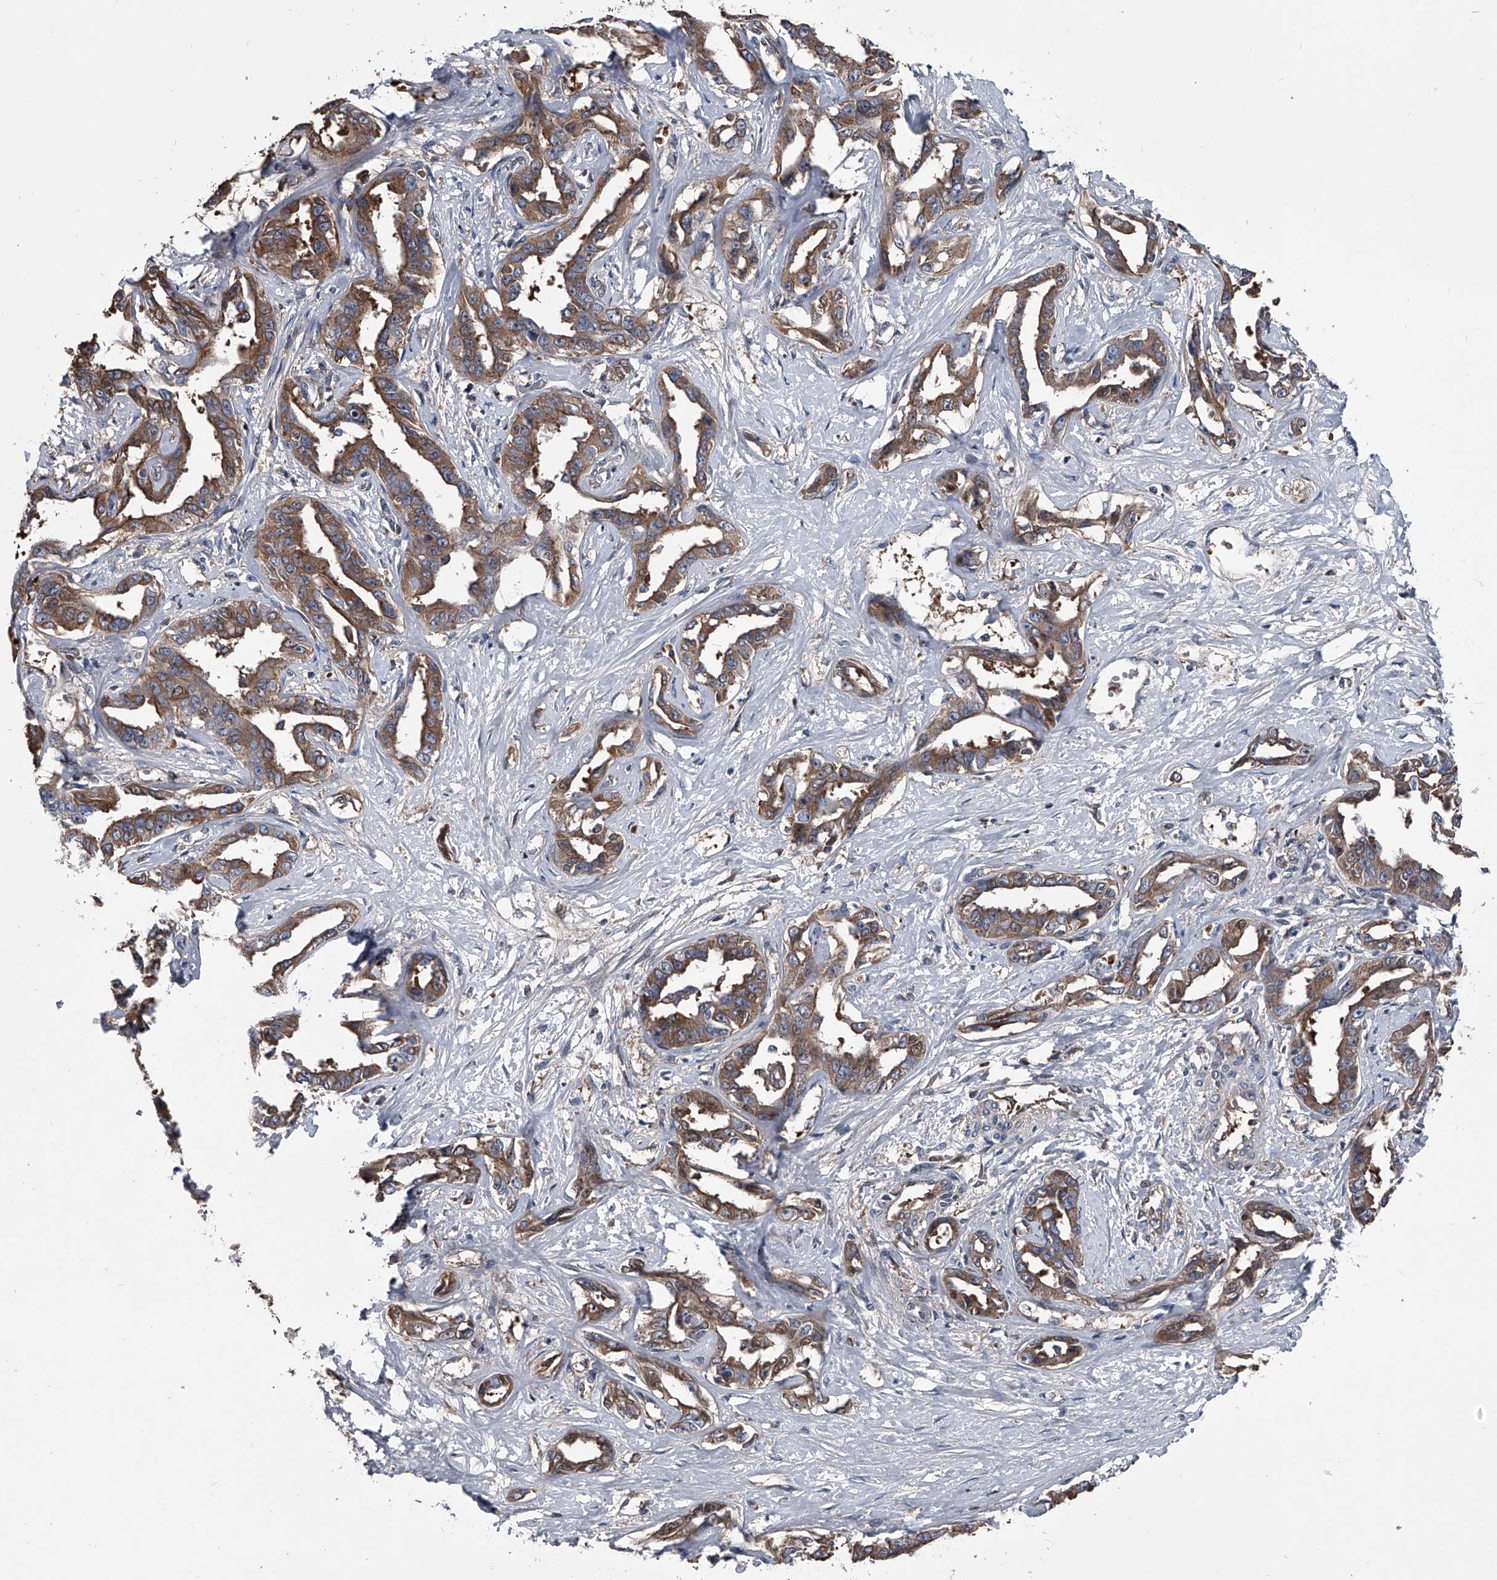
{"staining": {"intensity": "moderate", "quantity": ">75%", "location": "cytoplasmic/membranous"}, "tissue": "liver cancer", "cell_type": "Tumor cells", "image_type": "cancer", "snomed": [{"axis": "morphology", "description": "Cholangiocarcinoma"}, {"axis": "topography", "description": "Liver"}], "caption": "There is medium levels of moderate cytoplasmic/membranous expression in tumor cells of liver cancer, as demonstrated by immunohistochemical staining (brown color).", "gene": "KIF13A", "patient": {"sex": "male", "age": 59}}